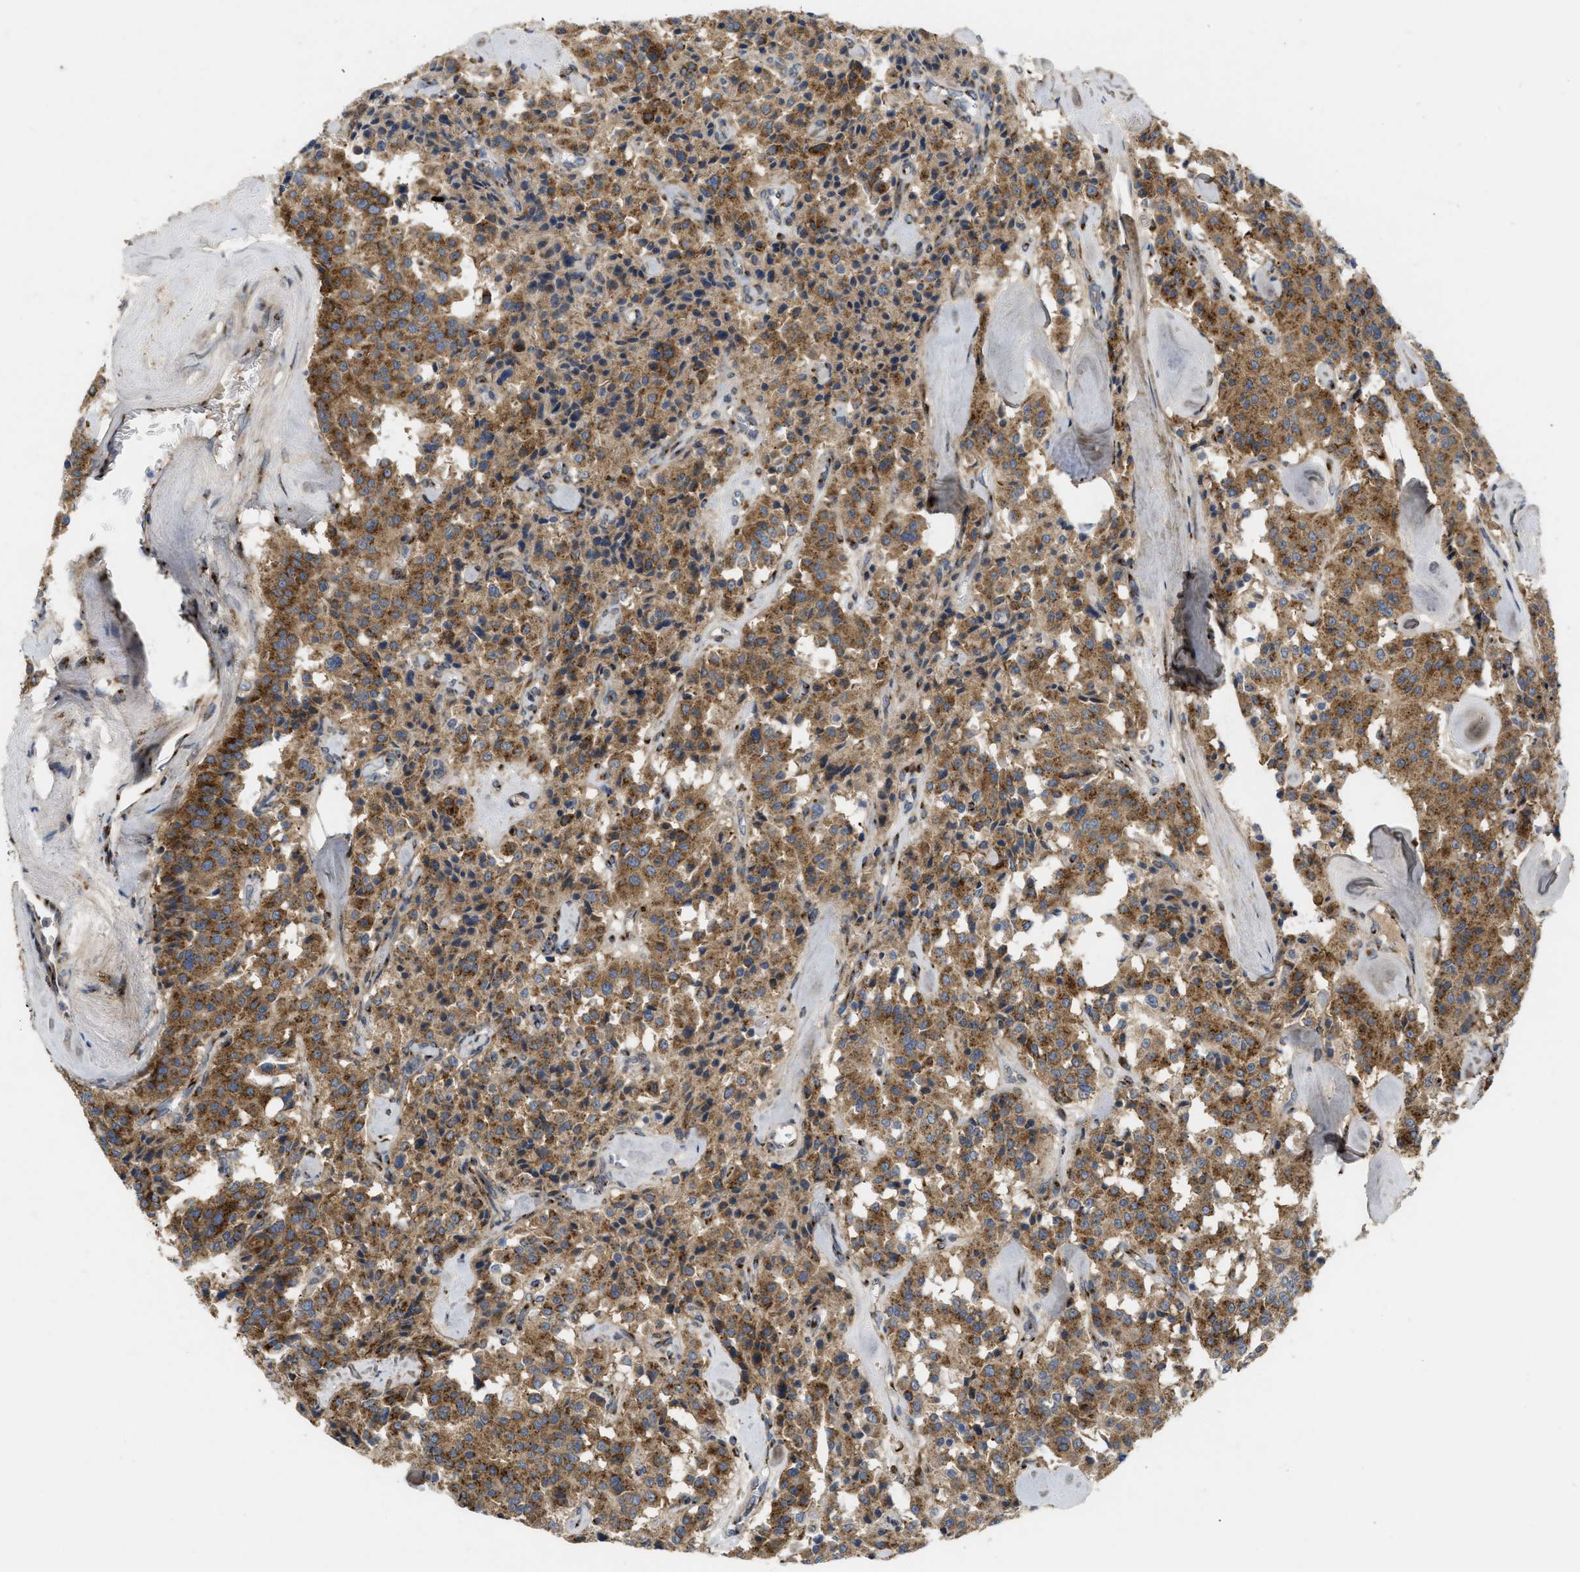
{"staining": {"intensity": "moderate", "quantity": ">75%", "location": "cytoplasmic/membranous"}, "tissue": "carcinoid", "cell_type": "Tumor cells", "image_type": "cancer", "snomed": [{"axis": "morphology", "description": "Carcinoid, malignant, NOS"}, {"axis": "topography", "description": "Lung"}], "caption": "The immunohistochemical stain labels moderate cytoplasmic/membranous staining in tumor cells of carcinoid tissue.", "gene": "ZNF70", "patient": {"sex": "male", "age": 30}}